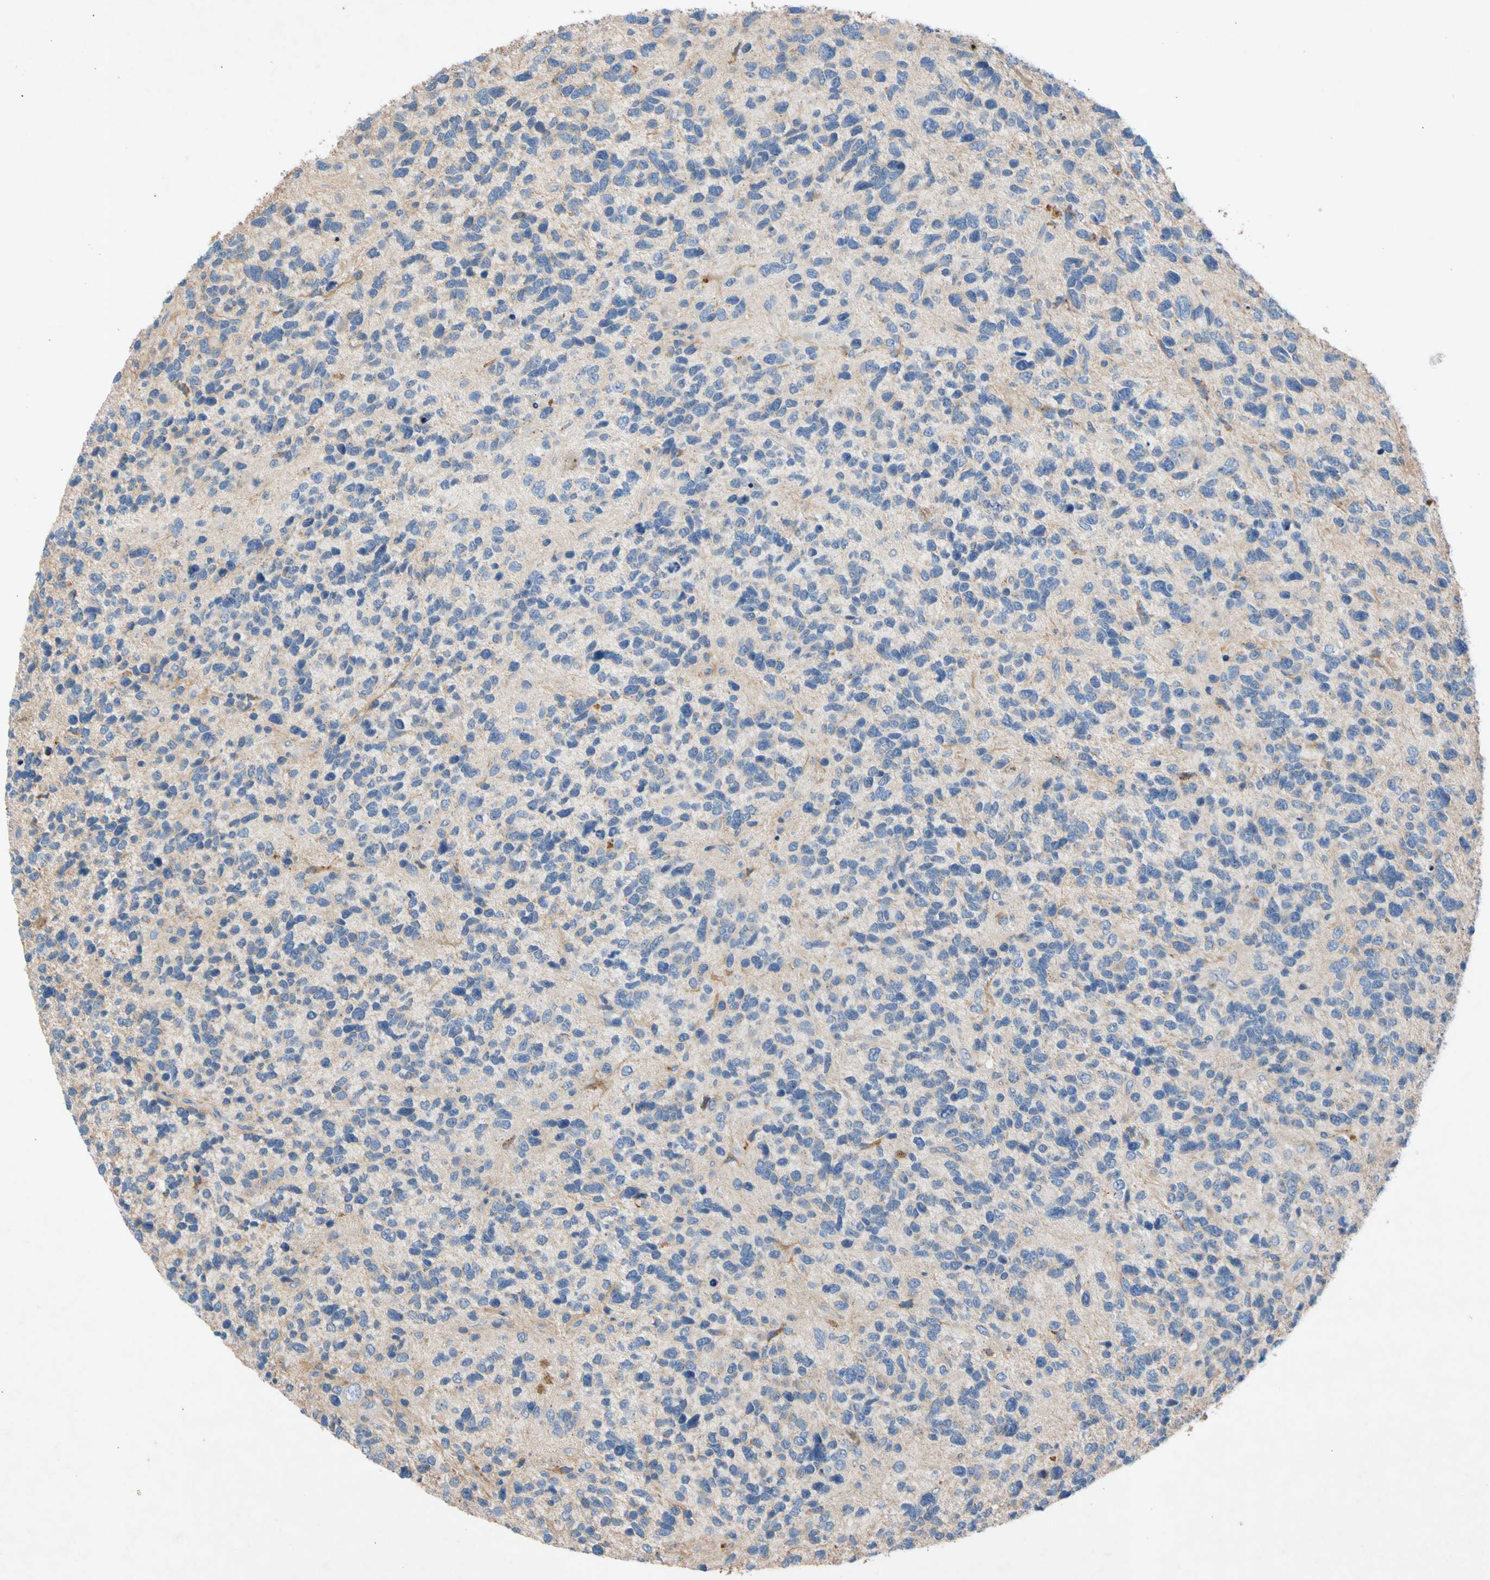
{"staining": {"intensity": "negative", "quantity": "none", "location": "none"}, "tissue": "glioma", "cell_type": "Tumor cells", "image_type": "cancer", "snomed": [{"axis": "morphology", "description": "Glioma, malignant, High grade"}, {"axis": "topography", "description": "Brain"}], "caption": "This micrograph is of glioma stained with immunohistochemistry (IHC) to label a protein in brown with the nuclei are counter-stained blue. There is no positivity in tumor cells.", "gene": "GASK1B", "patient": {"sex": "female", "age": 58}}